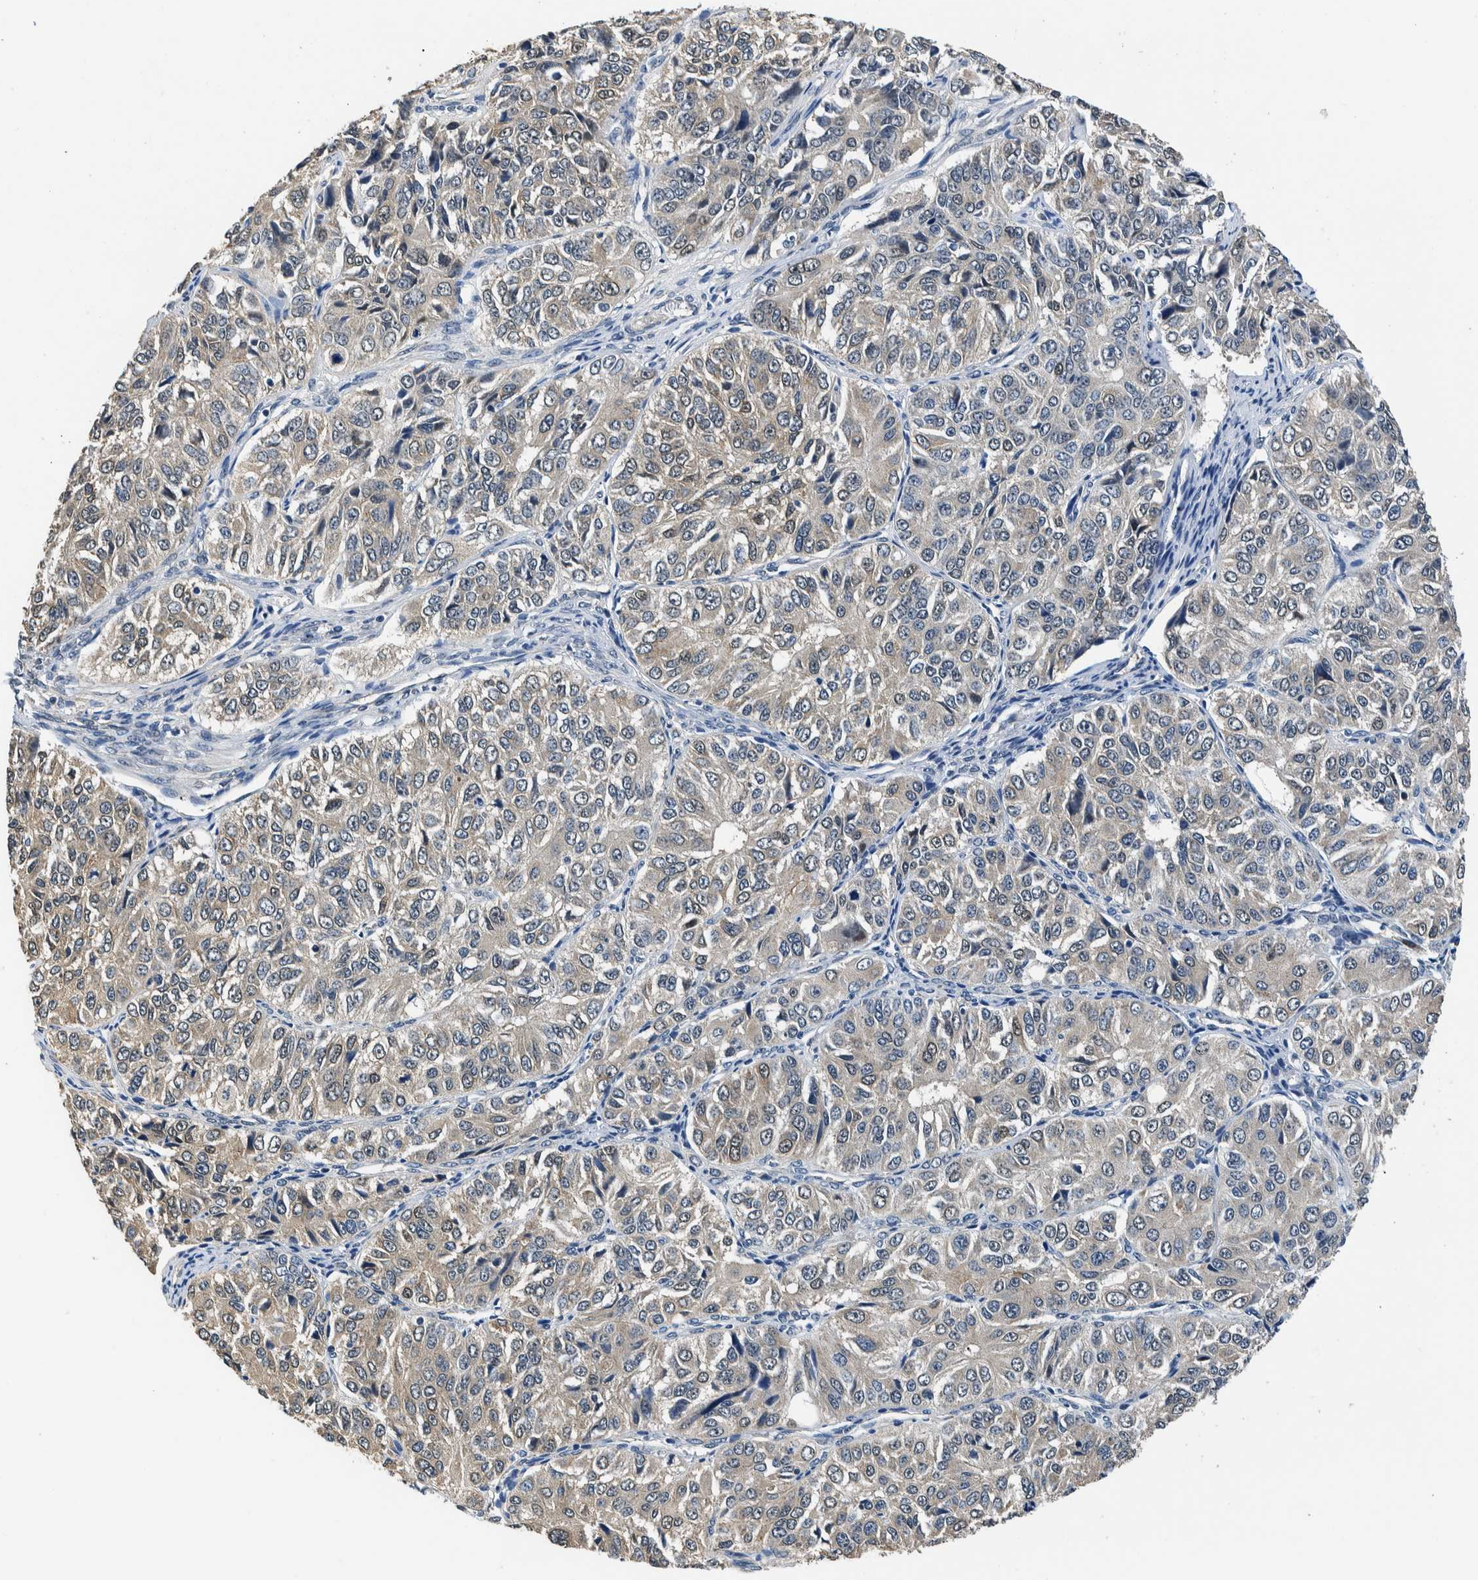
{"staining": {"intensity": "weak", "quantity": ">75%", "location": "cytoplasmic/membranous"}, "tissue": "ovarian cancer", "cell_type": "Tumor cells", "image_type": "cancer", "snomed": [{"axis": "morphology", "description": "Carcinoma, endometroid"}, {"axis": "topography", "description": "Ovary"}], "caption": "Protein staining displays weak cytoplasmic/membranous expression in about >75% of tumor cells in endometroid carcinoma (ovarian).", "gene": "NIBAN2", "patient": {"sex": "female", "age": 51}}